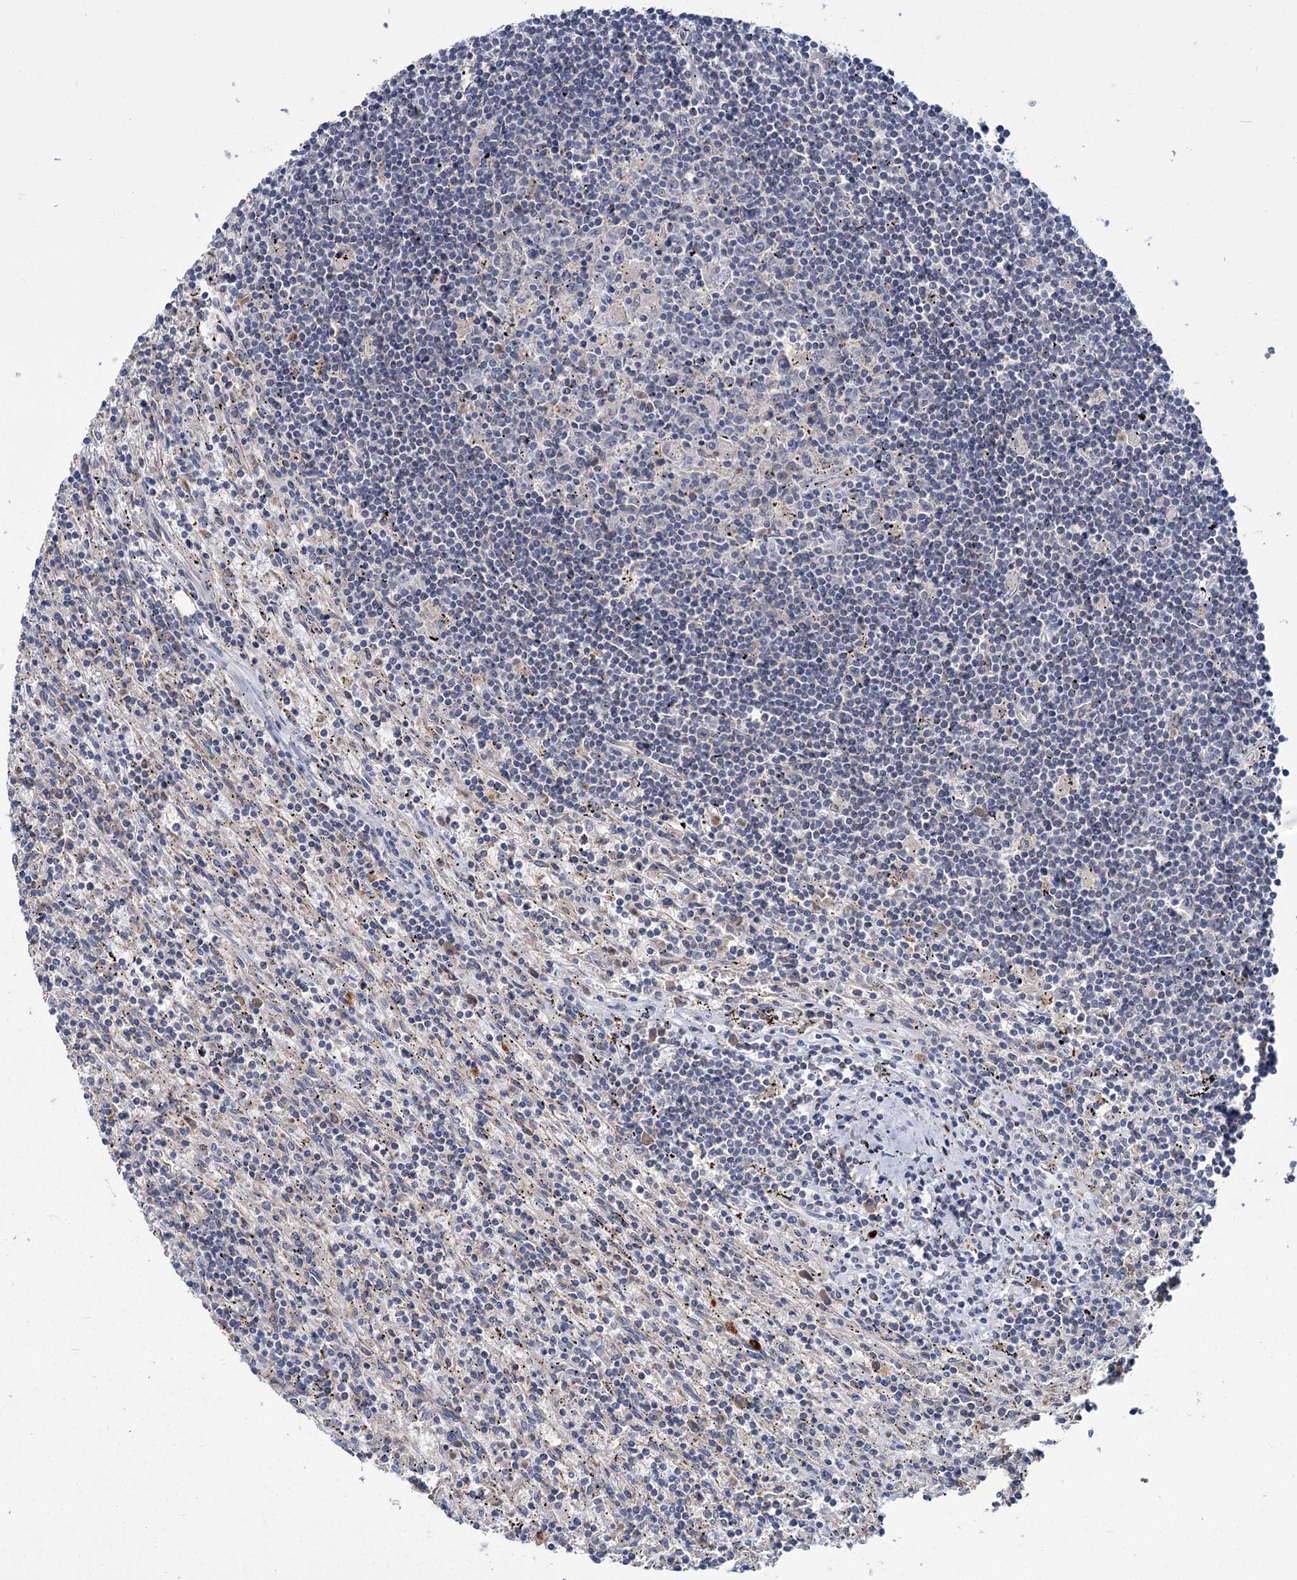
{"staining": {"intensity": "negative", "quantity": "none", "location": "none"}, "tissue": "lymphoma", "cell_type": "Tumor cells", "image_type": "cancer", "snomed": [{"axis": "morphology", "description": "Malignant lymphoma, non-Hodgkin's type, Low grade"}, {"axis": "topography", "description": "Spleen"}], "caption": "Immunohistochemistry (IHC) photomicrograph of neoplastic tissue: lymphoma stained with DAB exhibits no significant protein expression in tumor cells.", "gene": "DYNC2H1", "patient": {"sex": "male", "age": 76}}